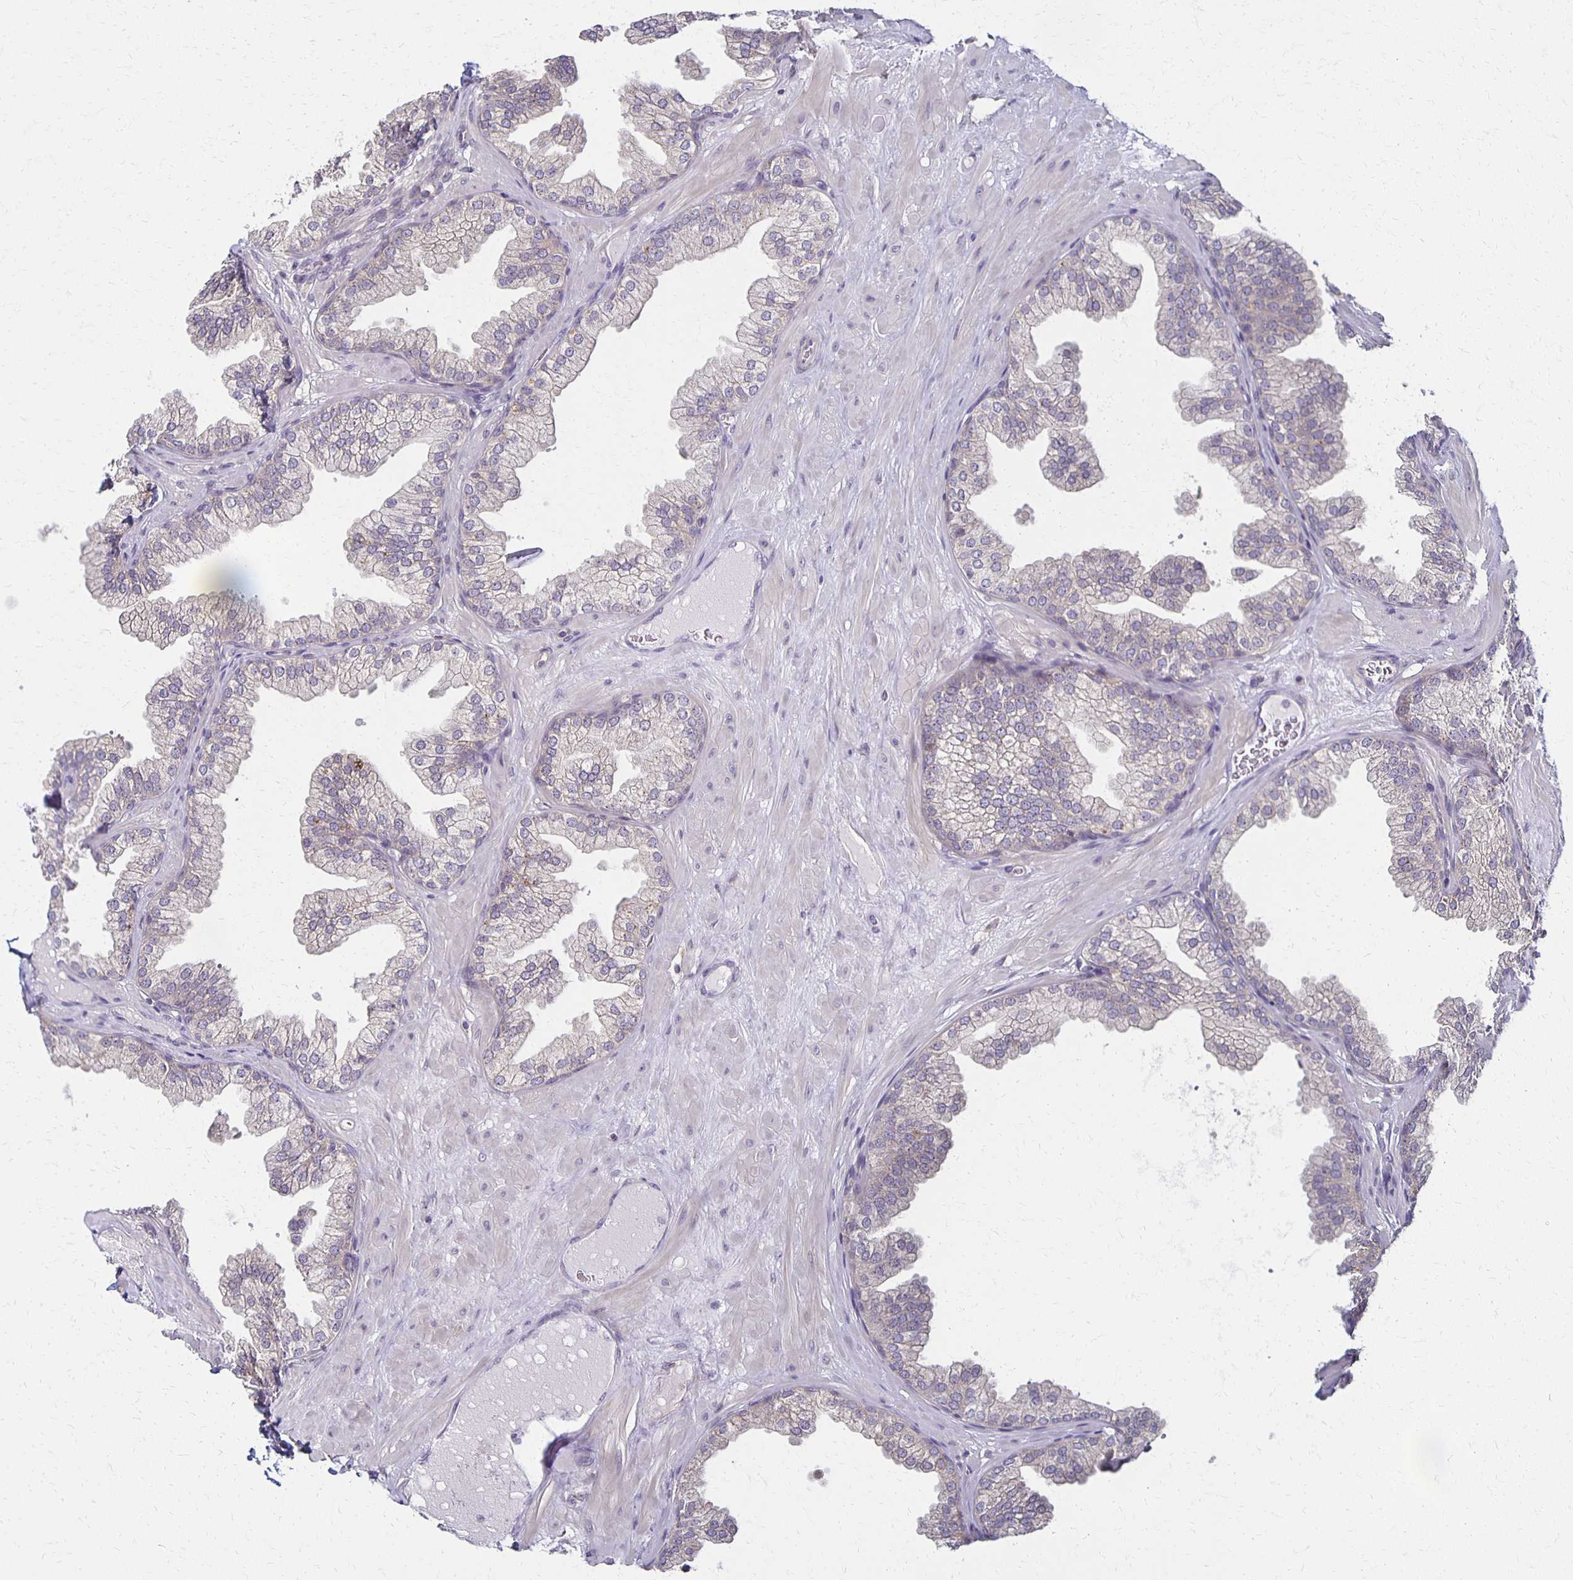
{"staining": {"intensity": "weak", "quantity": "<25%", "location": "cytoplasmic/membranous"}, "tissue": "prostate", "cell_type": "Glandular cells", "image_type": "normal", "snomed": [{"axis": "morphology", "description": "Normal tissue, NOS"}, {"axis": "topography", "description": "Prostate"}], "caption": "Glandular cells are negative for protein expression in benign human prostate. Nuclei are stained in blue.", "gene": "GPX4", "patient": {"sex": "male", "age": 37}}